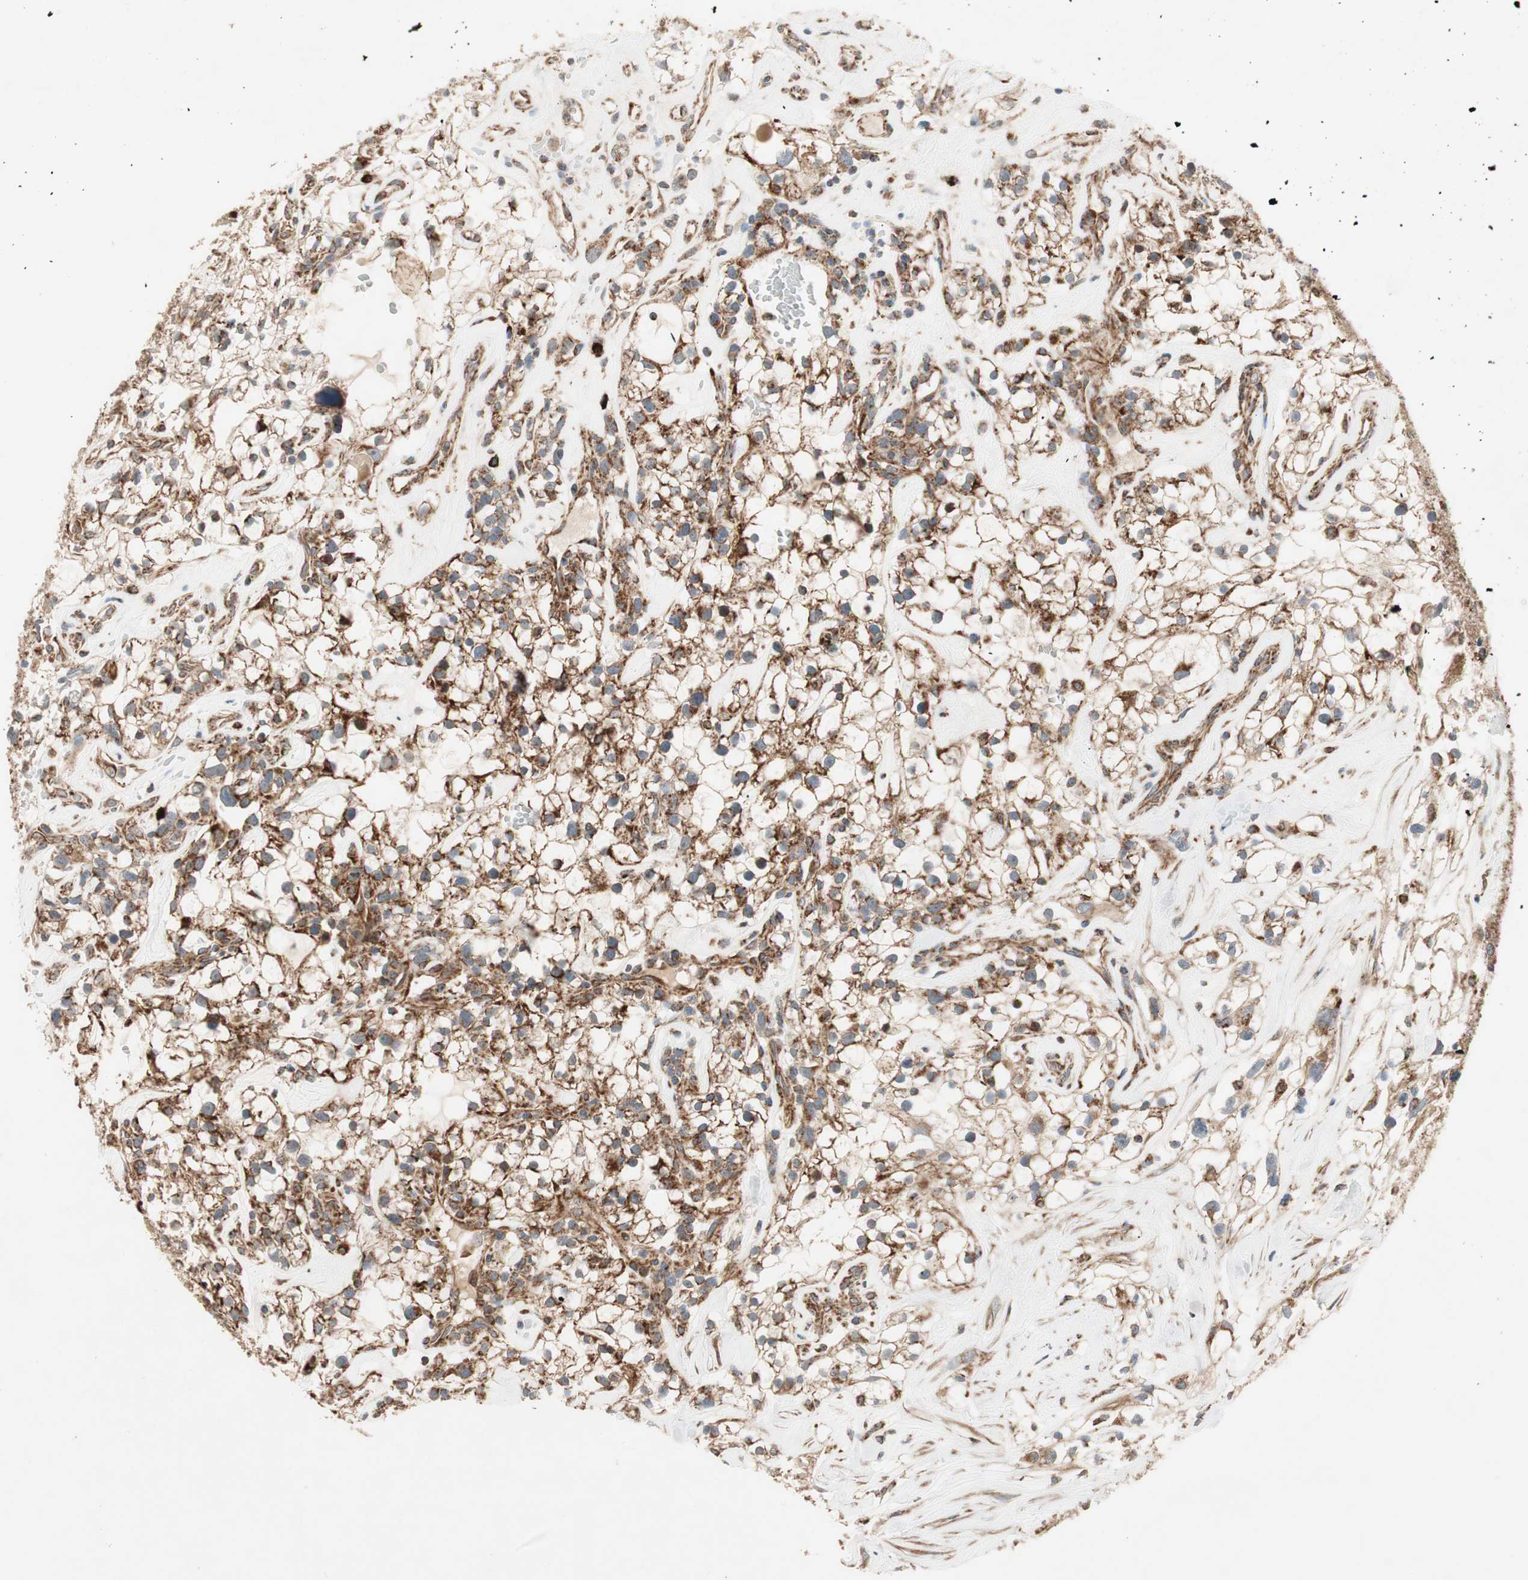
{"staining": {"intensity": "strong", "quantity": ">75%", "location": "cytoplasmic/membranous"}, "tissue": "renal cancer", "cell_type": "Tumor cells", "image_type": "cancer", "snomed": [{"axis": "morphology", "description": "Adenocarcinoma, NOS"}, {"axis": "topography", "description": "Kidney"}], "caption": "Protein staining of renal cancer tissue displays strong cytoplasmic/membranous expression in about >75% of tumor cells.", "gene": "AKAP1", "patient": {"sex": "female", "age": 60}}